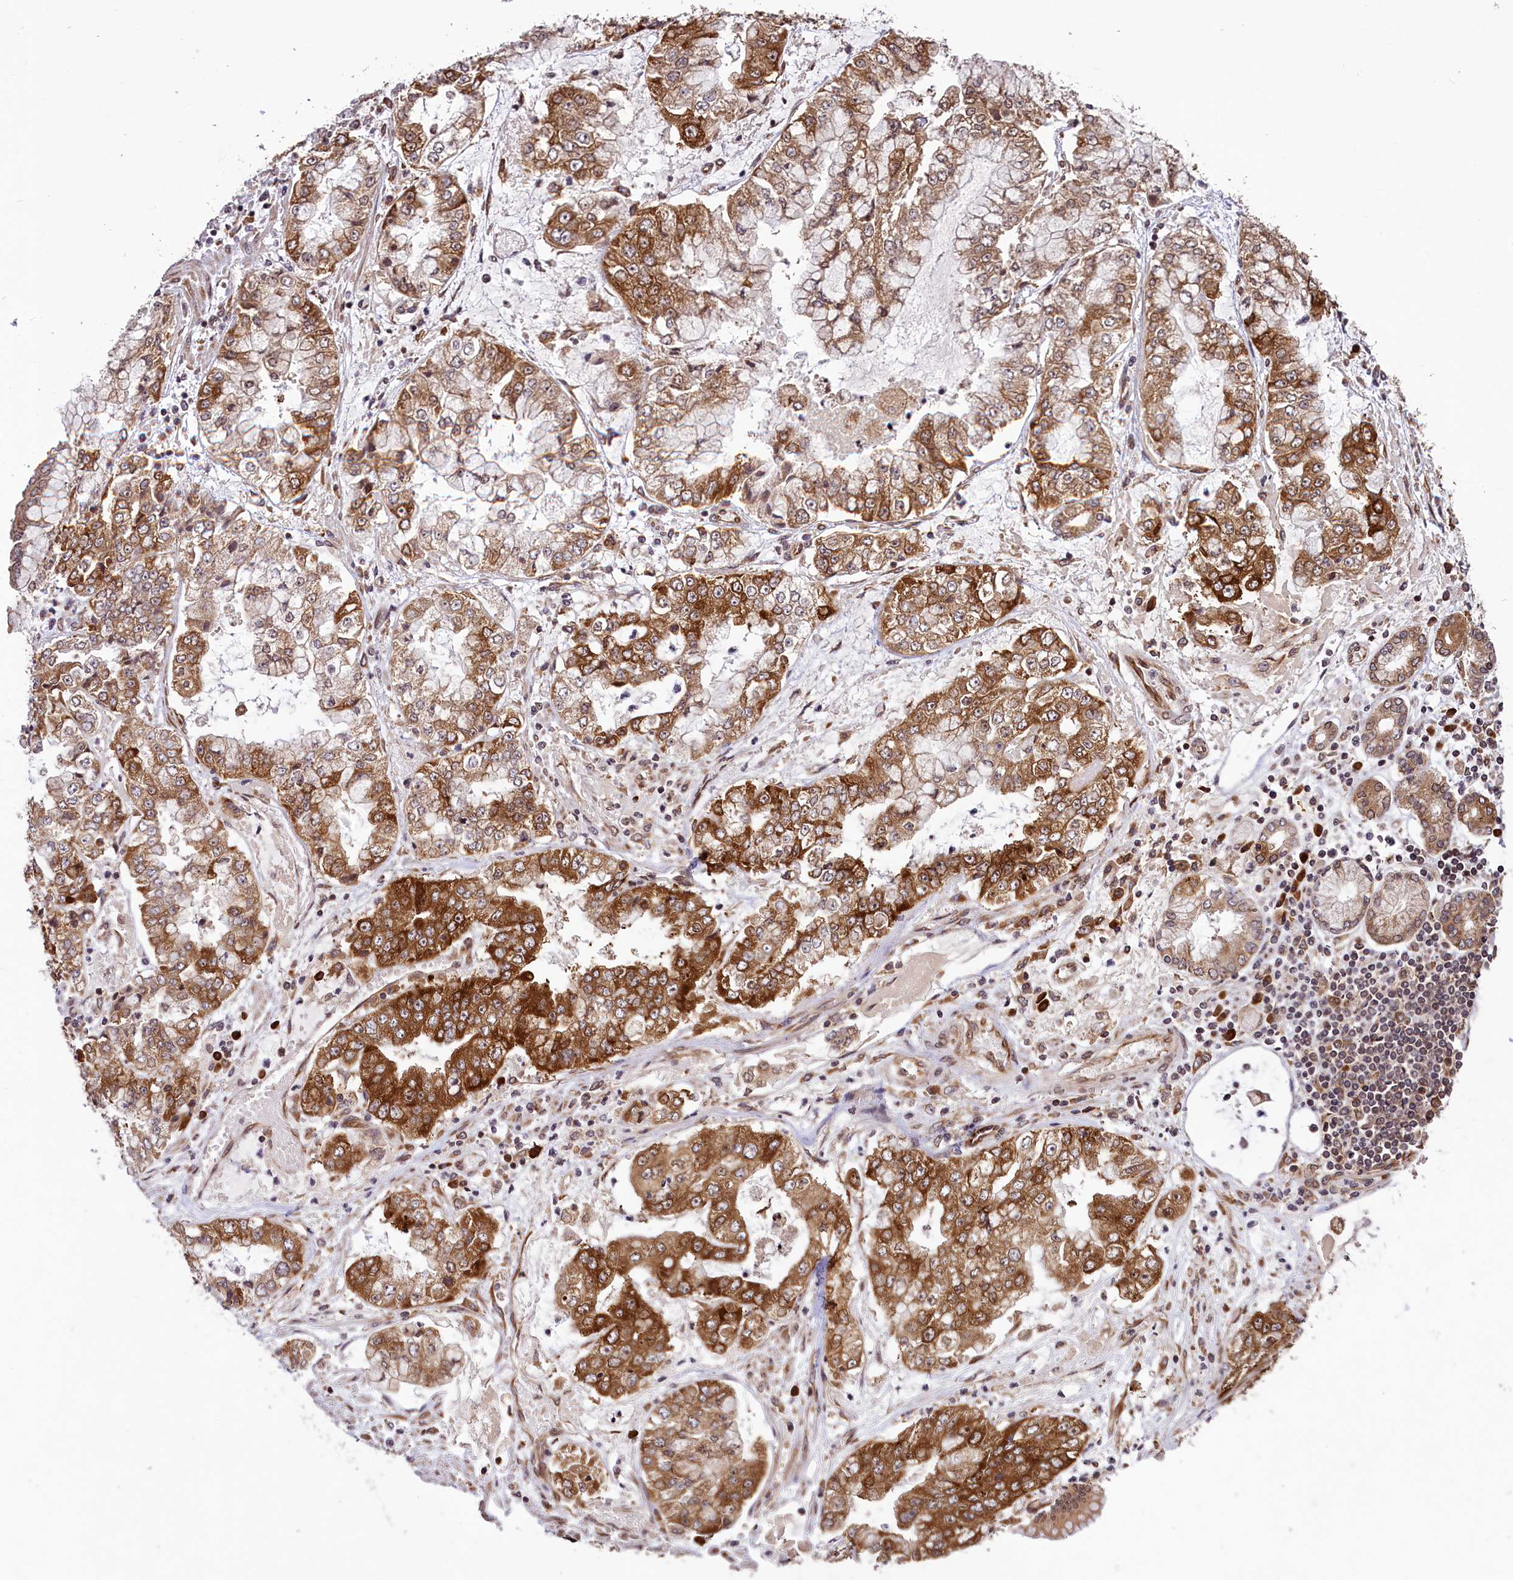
{"staining": {"intensity": "strong", "quantity": "25%-75%", "location": "cytoplasmic/membranous"}, "tissue": "stomach cancer", "cell_type": "Tumor cells", "image_type": "cancer", "snomed": [{"axis": "morphology", "description": "Adenocarcinoma, NOS"}, {"axis": "topography", "description": "Stomach"}], "caption": "Immunohistochemical staining of human stomach adenocarcinoma exhibits high levels of strong cytoplasmic/membranous positivity in approximately 25%-75% of tumor cells. (DAB (3,3'-diaminobenzidine) = brown stain, brightfield microscopy at high magnification).", "gene": "LARP4", "patient": {"sex": "male", "age": 76}}